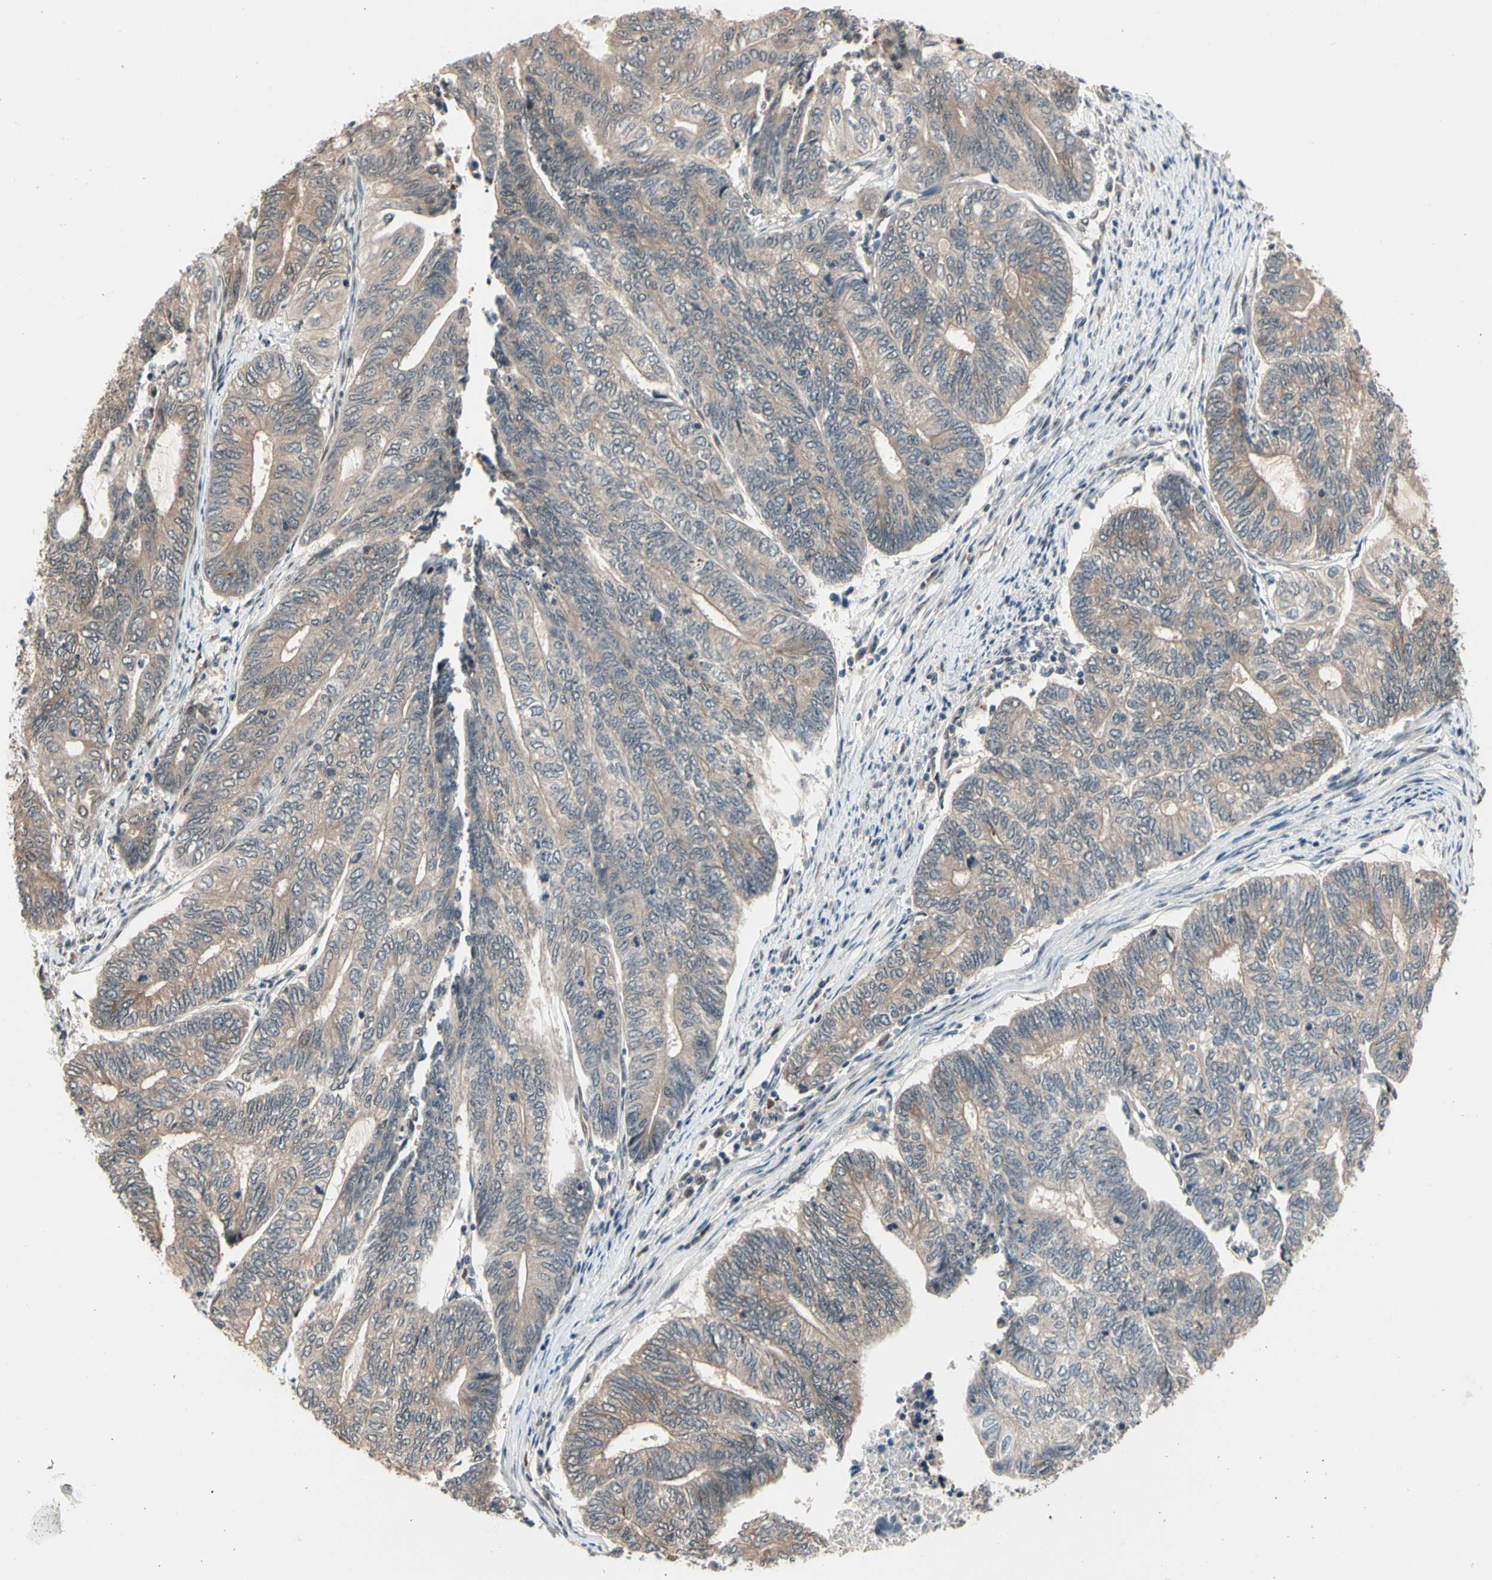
{"staining": {"intensity": "moderate", "quantity": ">75%", "location": "cytoplasmic/membranous"}, "tissue": "endometrial cancer", "cell_type": "Tumor cells", "image_type": "cancer", "snomed": [{"axis": "morphology", "description": "Adenocarcinoma, NOS"}, {"axis": "topography", "description": "Uterus"}, {"axis": "topography", "description": "Endometrium"}], "caption": "Immunohistochemical staining of human endometrial cancer (adenocarcinoma) reveals moderate cytoplasmic/membranous protein positivity in approximately >75% of tumor cells.", "gene": "NGEF", "patient": {"sex": "female", "age": 70}}